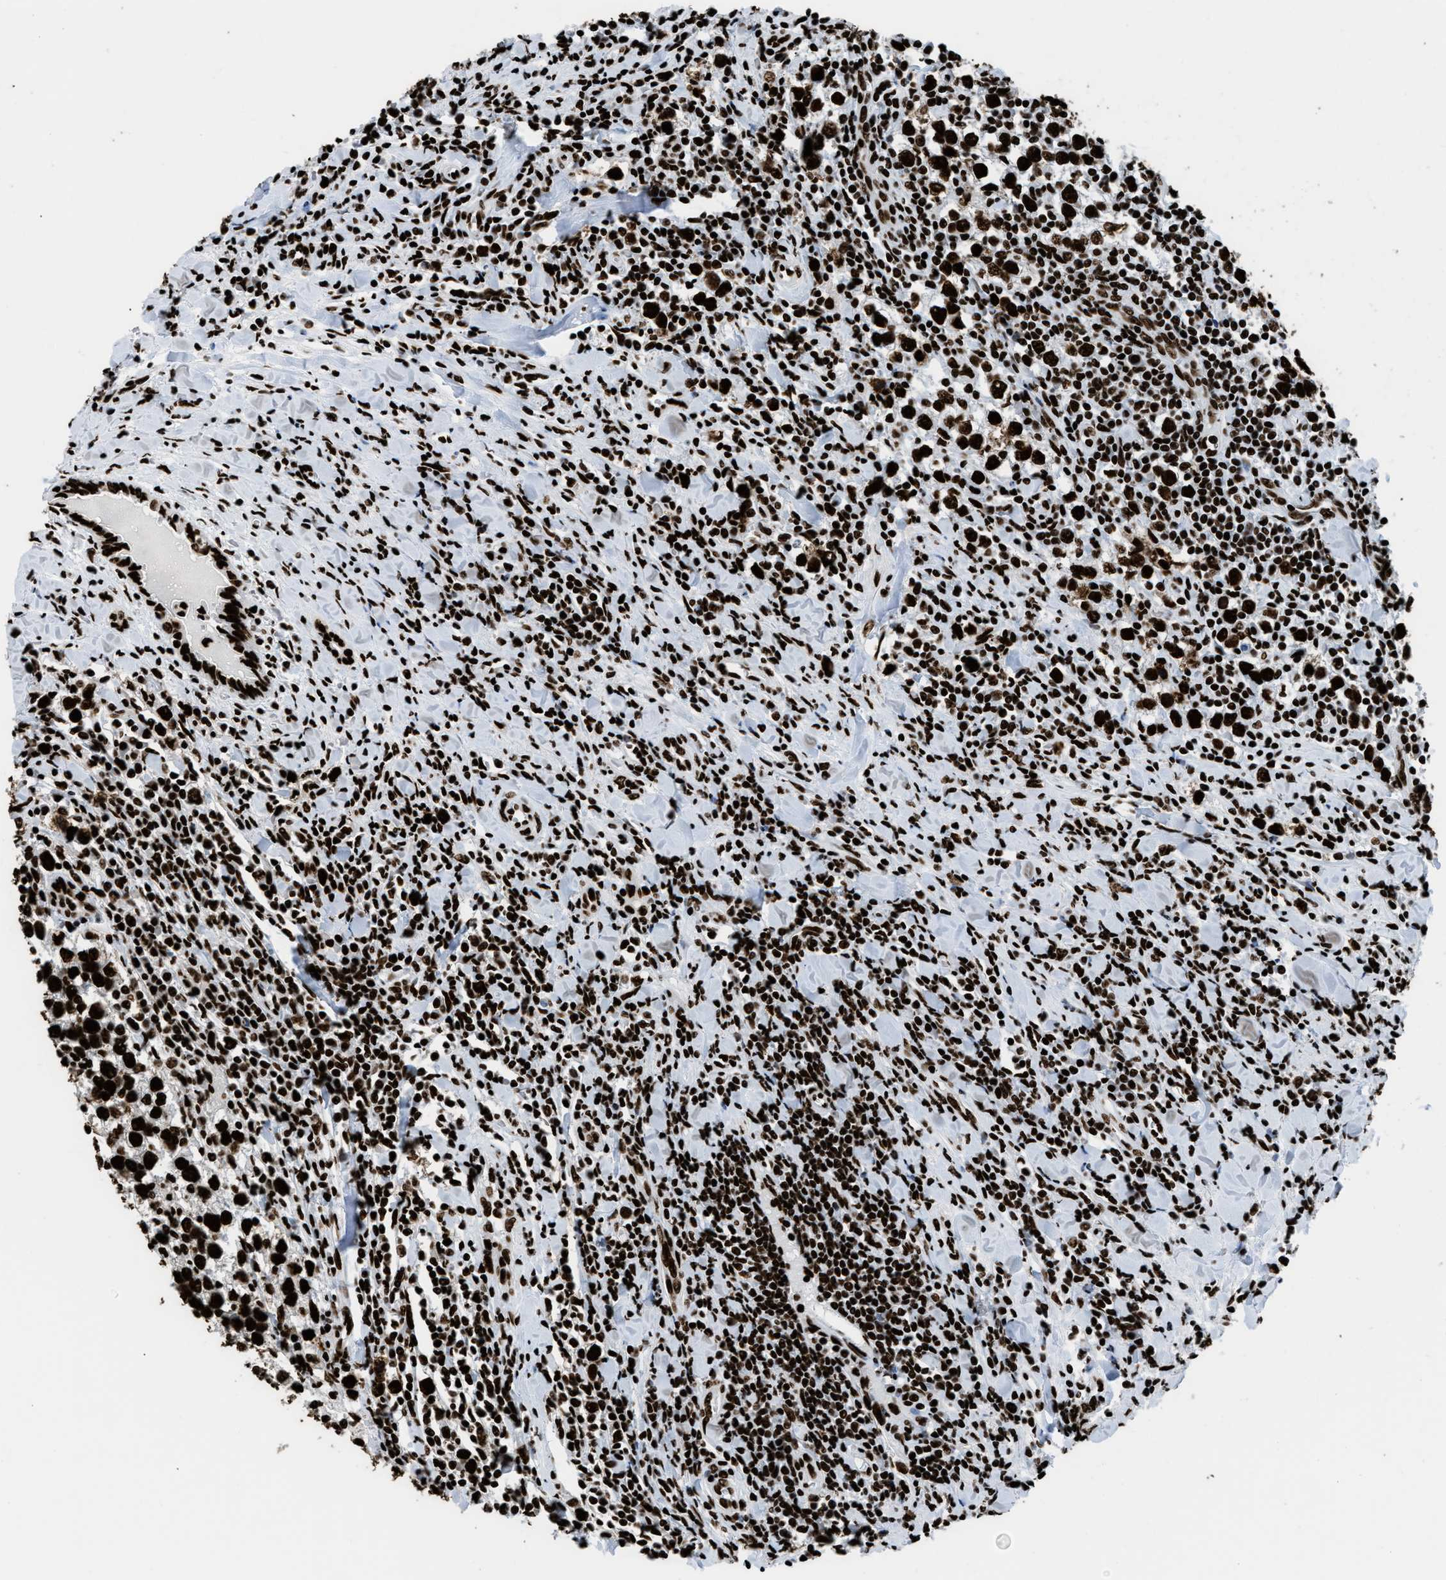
{"staining": {"intensity": "strong", "quantity": ">75%", "location": "nuclear"}, "tissue": "testis cancer", "cell_type": "Tumor cells", "image_type": "cancer", "snomed": [{"axis": "morphology", "description": "Seminoma, NOS"}, {"axis": "morphology", "description": "Carcinoma, Embryonal, NOS"}, {"axis": "topography", "description": "Testis"}], "caption": "This is a photomicrograph of IHC staining of testis cancer, which shows strong expression in the nuclear of tumor cells.", "gene": "HNRNPM", "patient": {"sex": "male", "age": 36}}